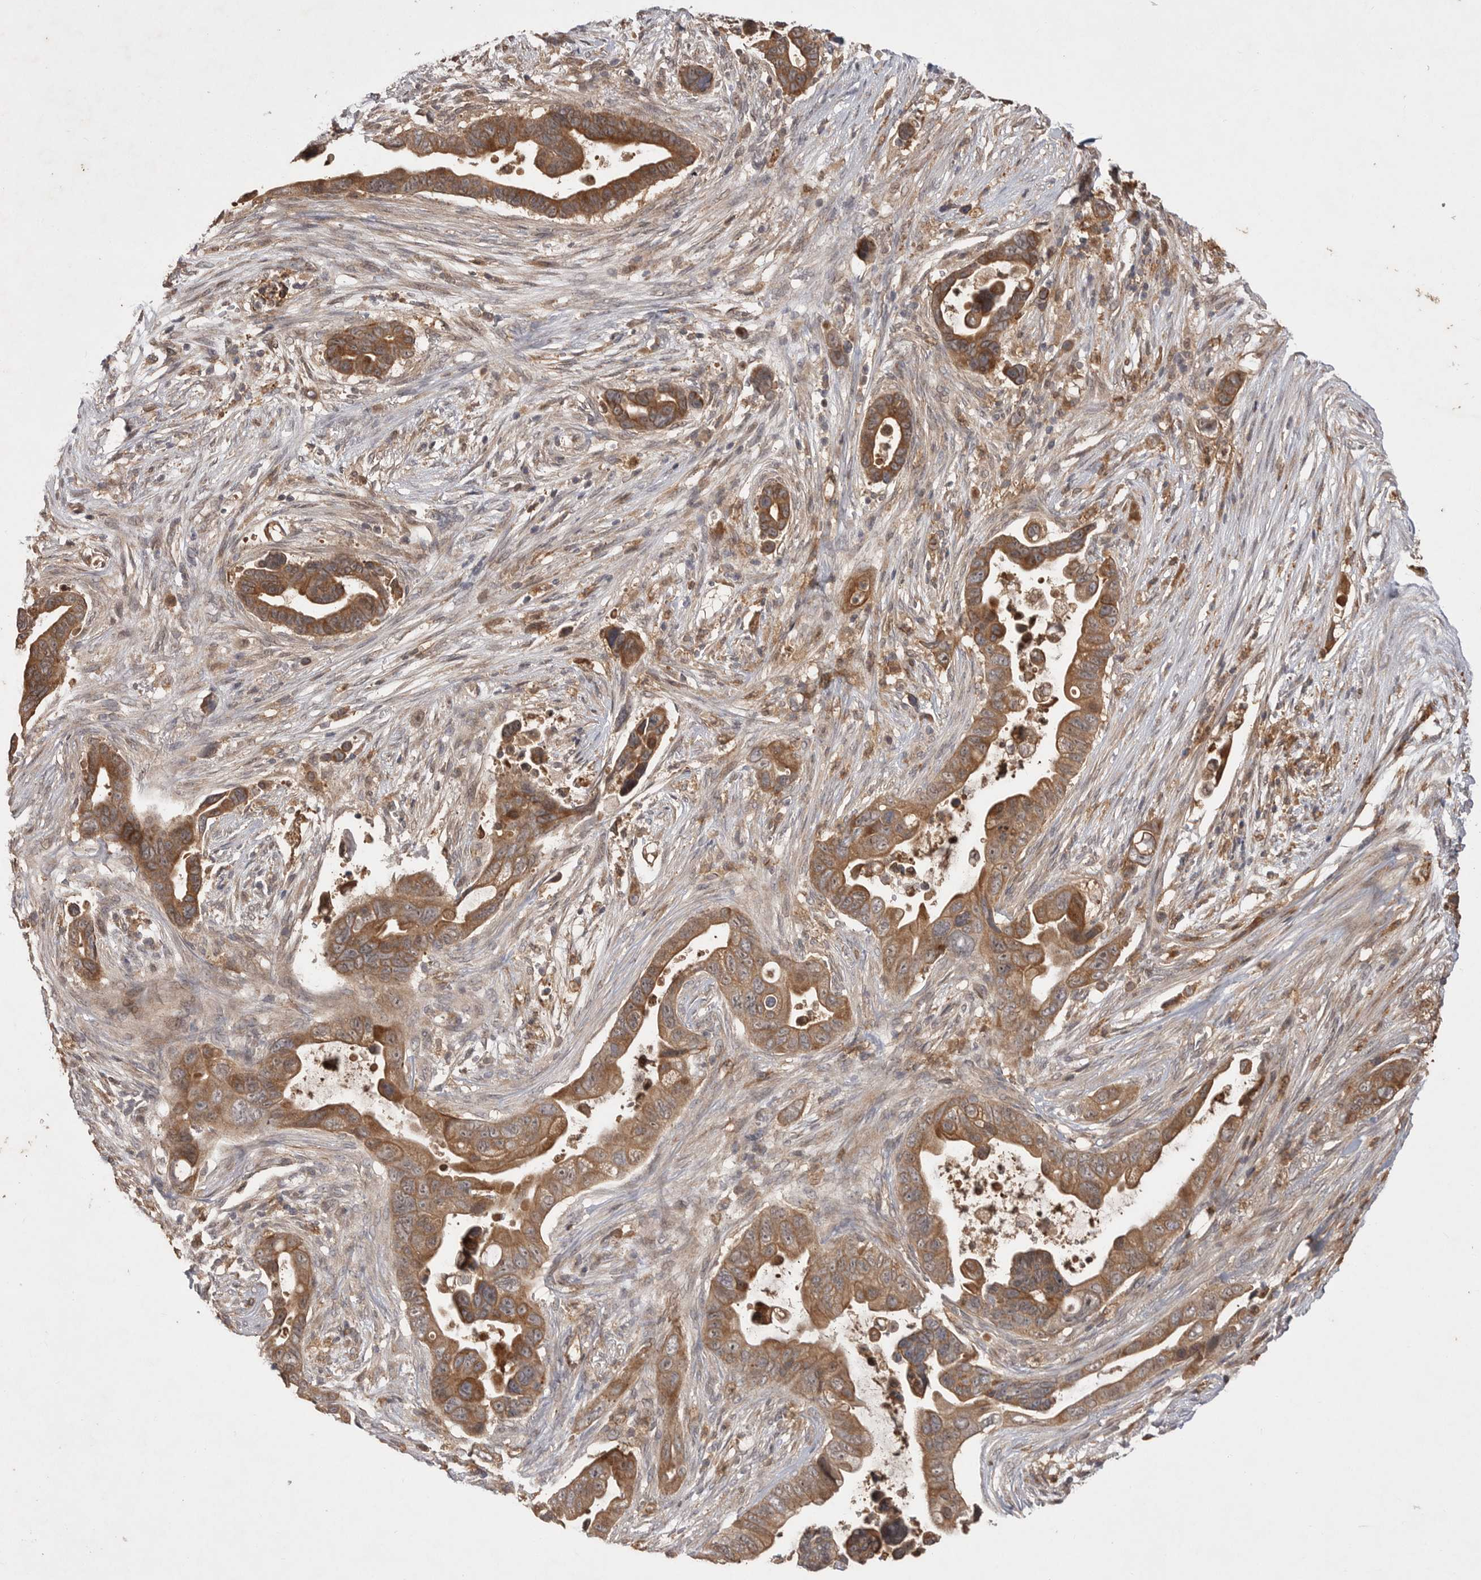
{"staining": {"intensity": "moderate", "quantity": ">75%", "location": "cytoplasmic/membranous"}, "tissue": "pancreatic cancer", "cell_type": "Tumor cells", "image_type": "cancer", "snomed": [{"axis": "morphology", "description": "Adenocarcinoma, NOS"}, {"axis": "topography", "description": "Pancreas"}], "caption": "Brown immunohistochemical staining in human pancreatic cancer (adenocarcinoma) demonstrates moderate cytoplasmic/membranous staining in about >75% of tumor cells.", "gene": "VN1R4", "patient": {"sex": "female", "age": 72}}